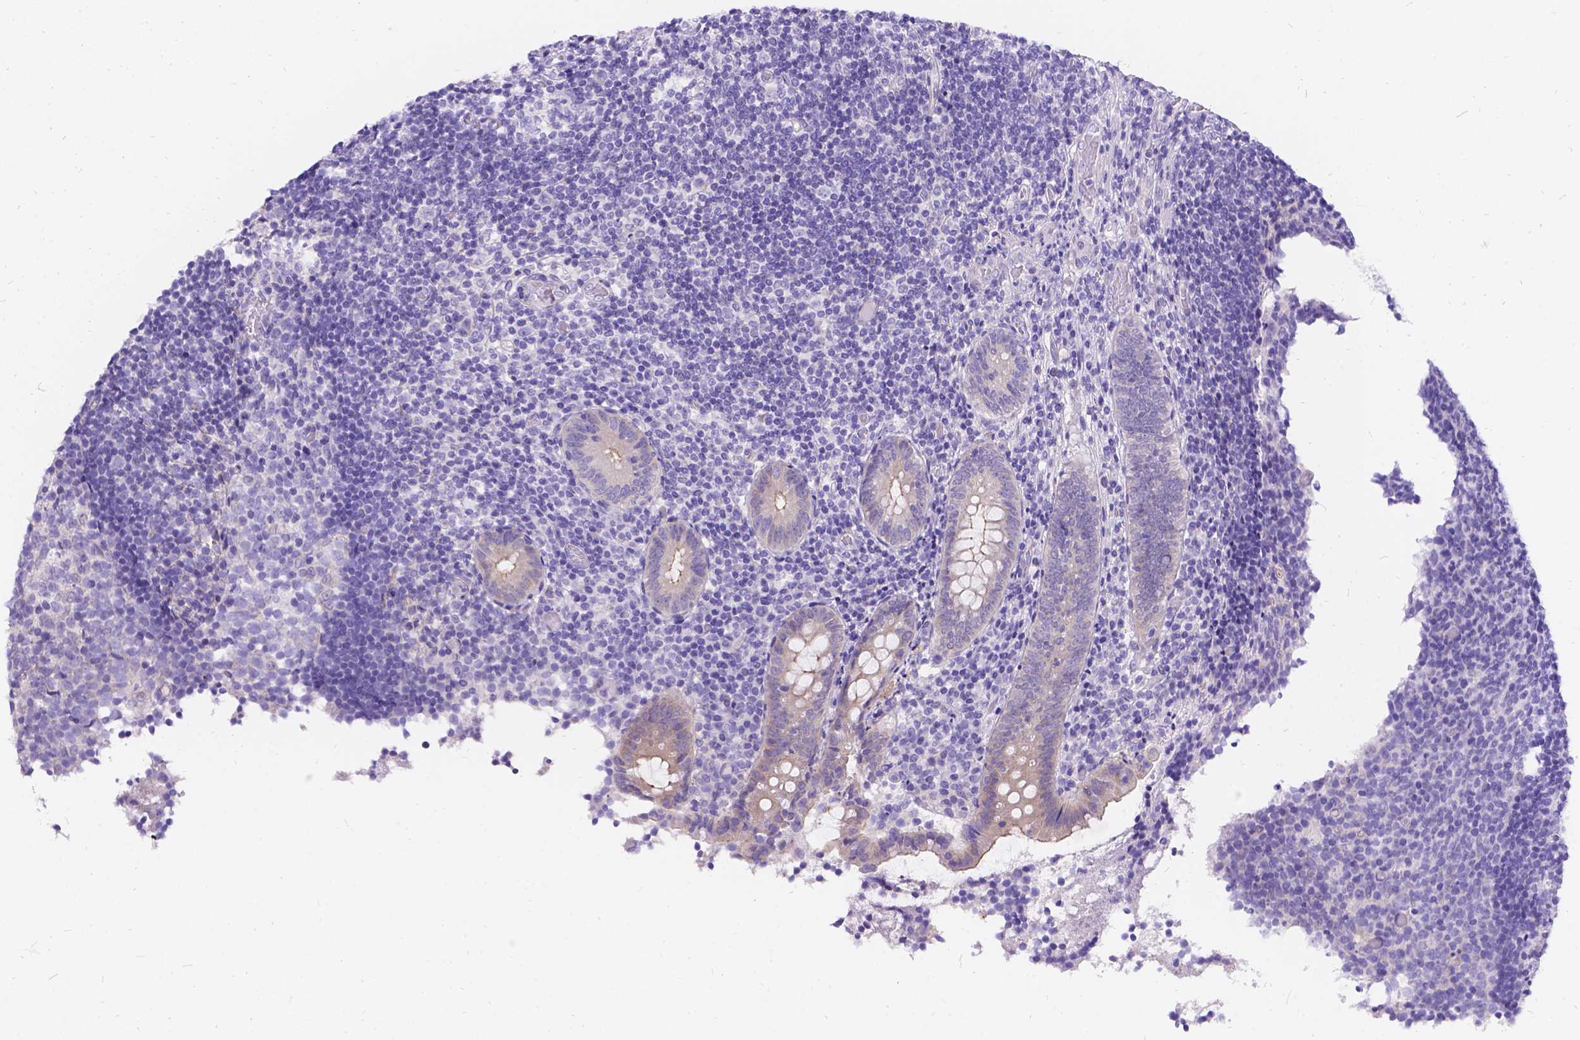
{"staining": {"intensity": "weak", "quantity": "<25%", "location": "cytoplasmic/membranous"}, "tissue": "appendix", "cell_type": "Glandular cells", "image_type": "normal", "snomed": [{"axis": "morphology", "description": "Normal tissue, NOS"}, {"axis": "topography", "description": "Appendix"}], "caption": "Glandular cells show no significant positivity in normal appendix. The staining is performed using DAB (3,3'-diaminobenzidine) brown chromogen with nuclei counter-stained in using hematoxylin.", "gene": "PALS1", "patient": {"sex": "female", "age": 32}}